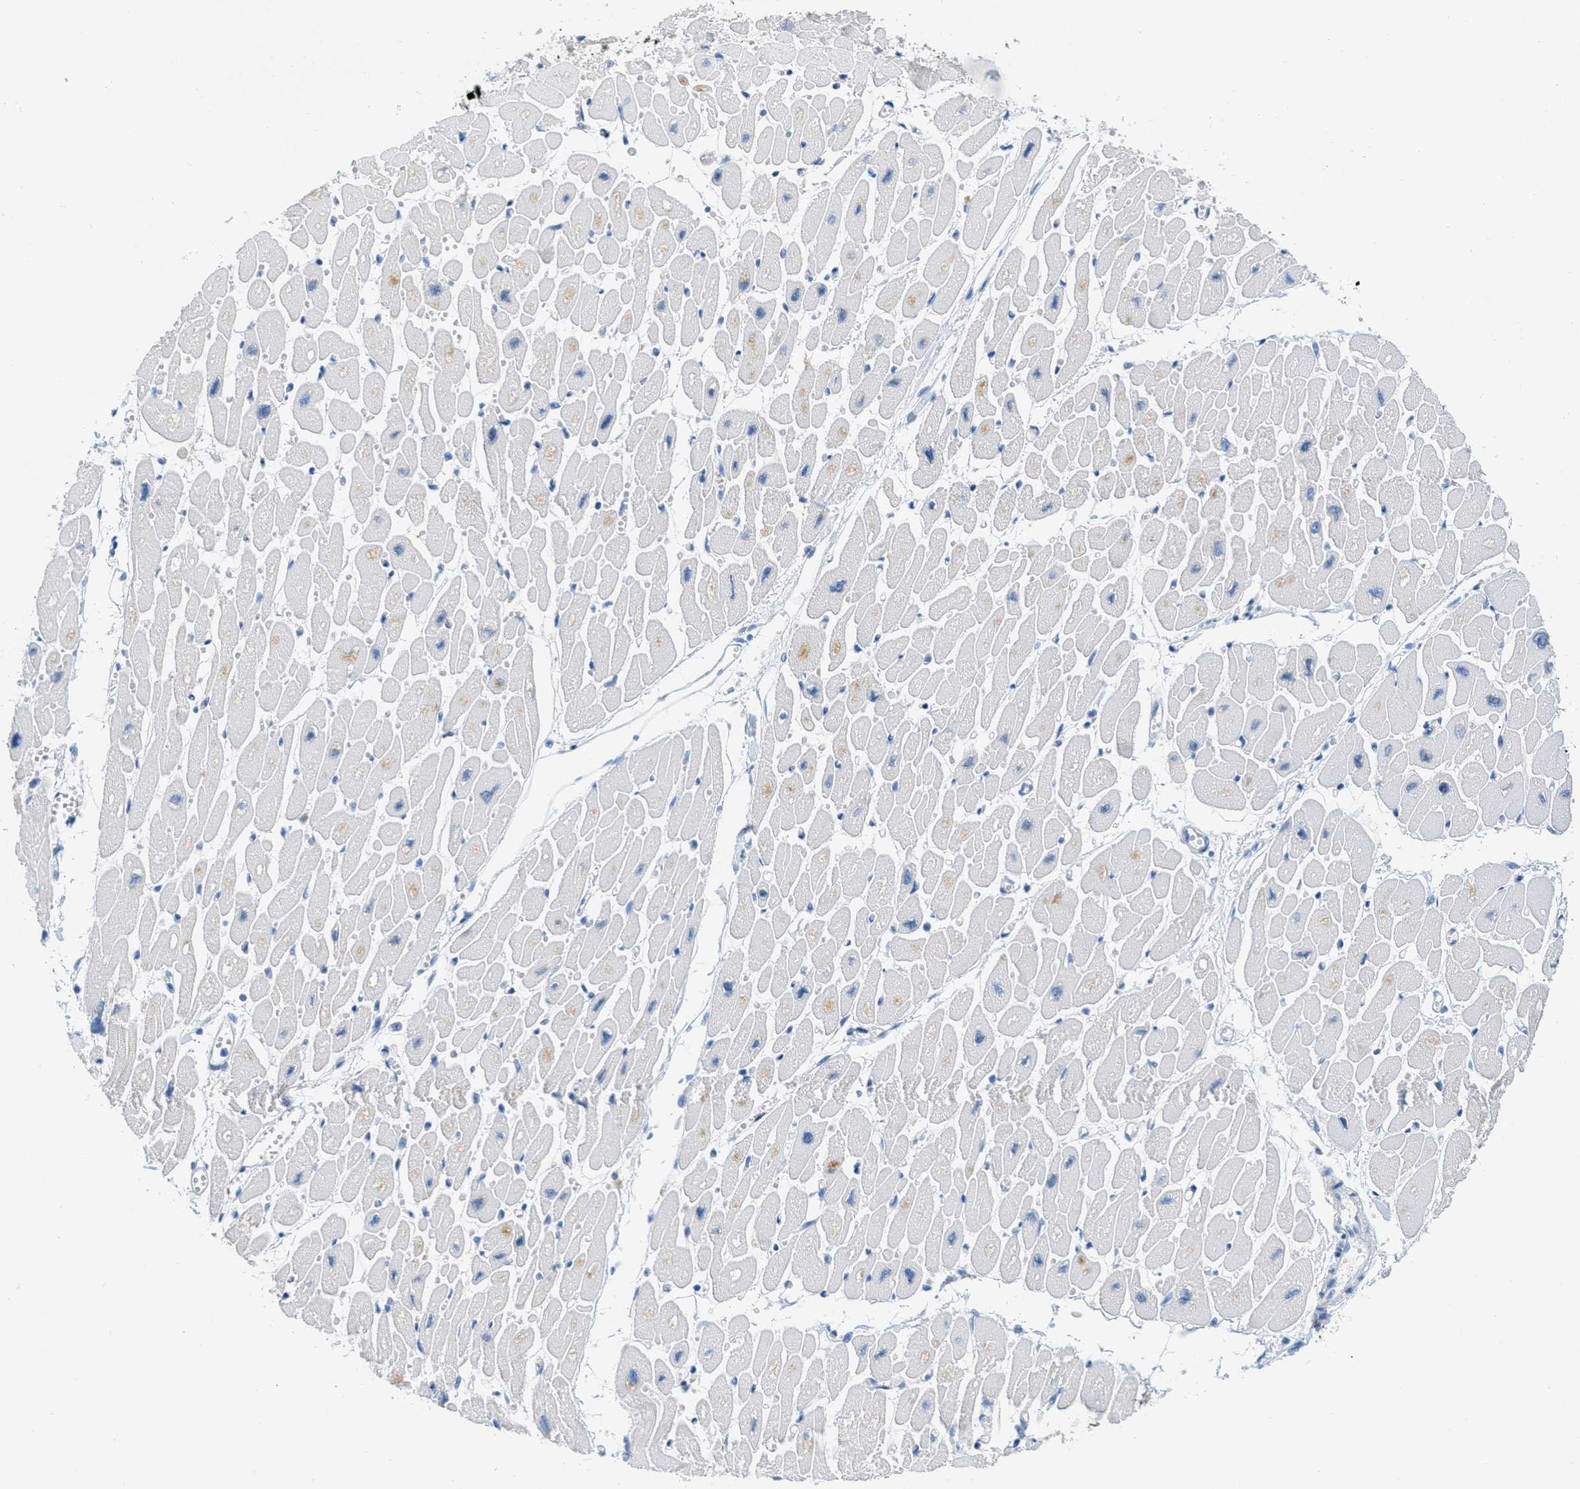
{"staining": {"intensity": "negative", "quantity": "none", "location": "none"}, "tissue": "heart muscle", "cell_type": "Cardiomyocytes", "image_type": "normal", "snomed": [{"axis": "morphology", "description": "Normal tissue, NOS"}, {"axis": "topography", "description": "Heart"}], "caption": "Protein analysis of unremarkable heart muscle exhibits no significant expression in cardiomyocytes. (DAB (3,3'-diaminobenzidine) IHC visualized using brightfield microscopy, high magnification).", "gene": "HSF2", "patient": {"sex": "female", "age": 54}}